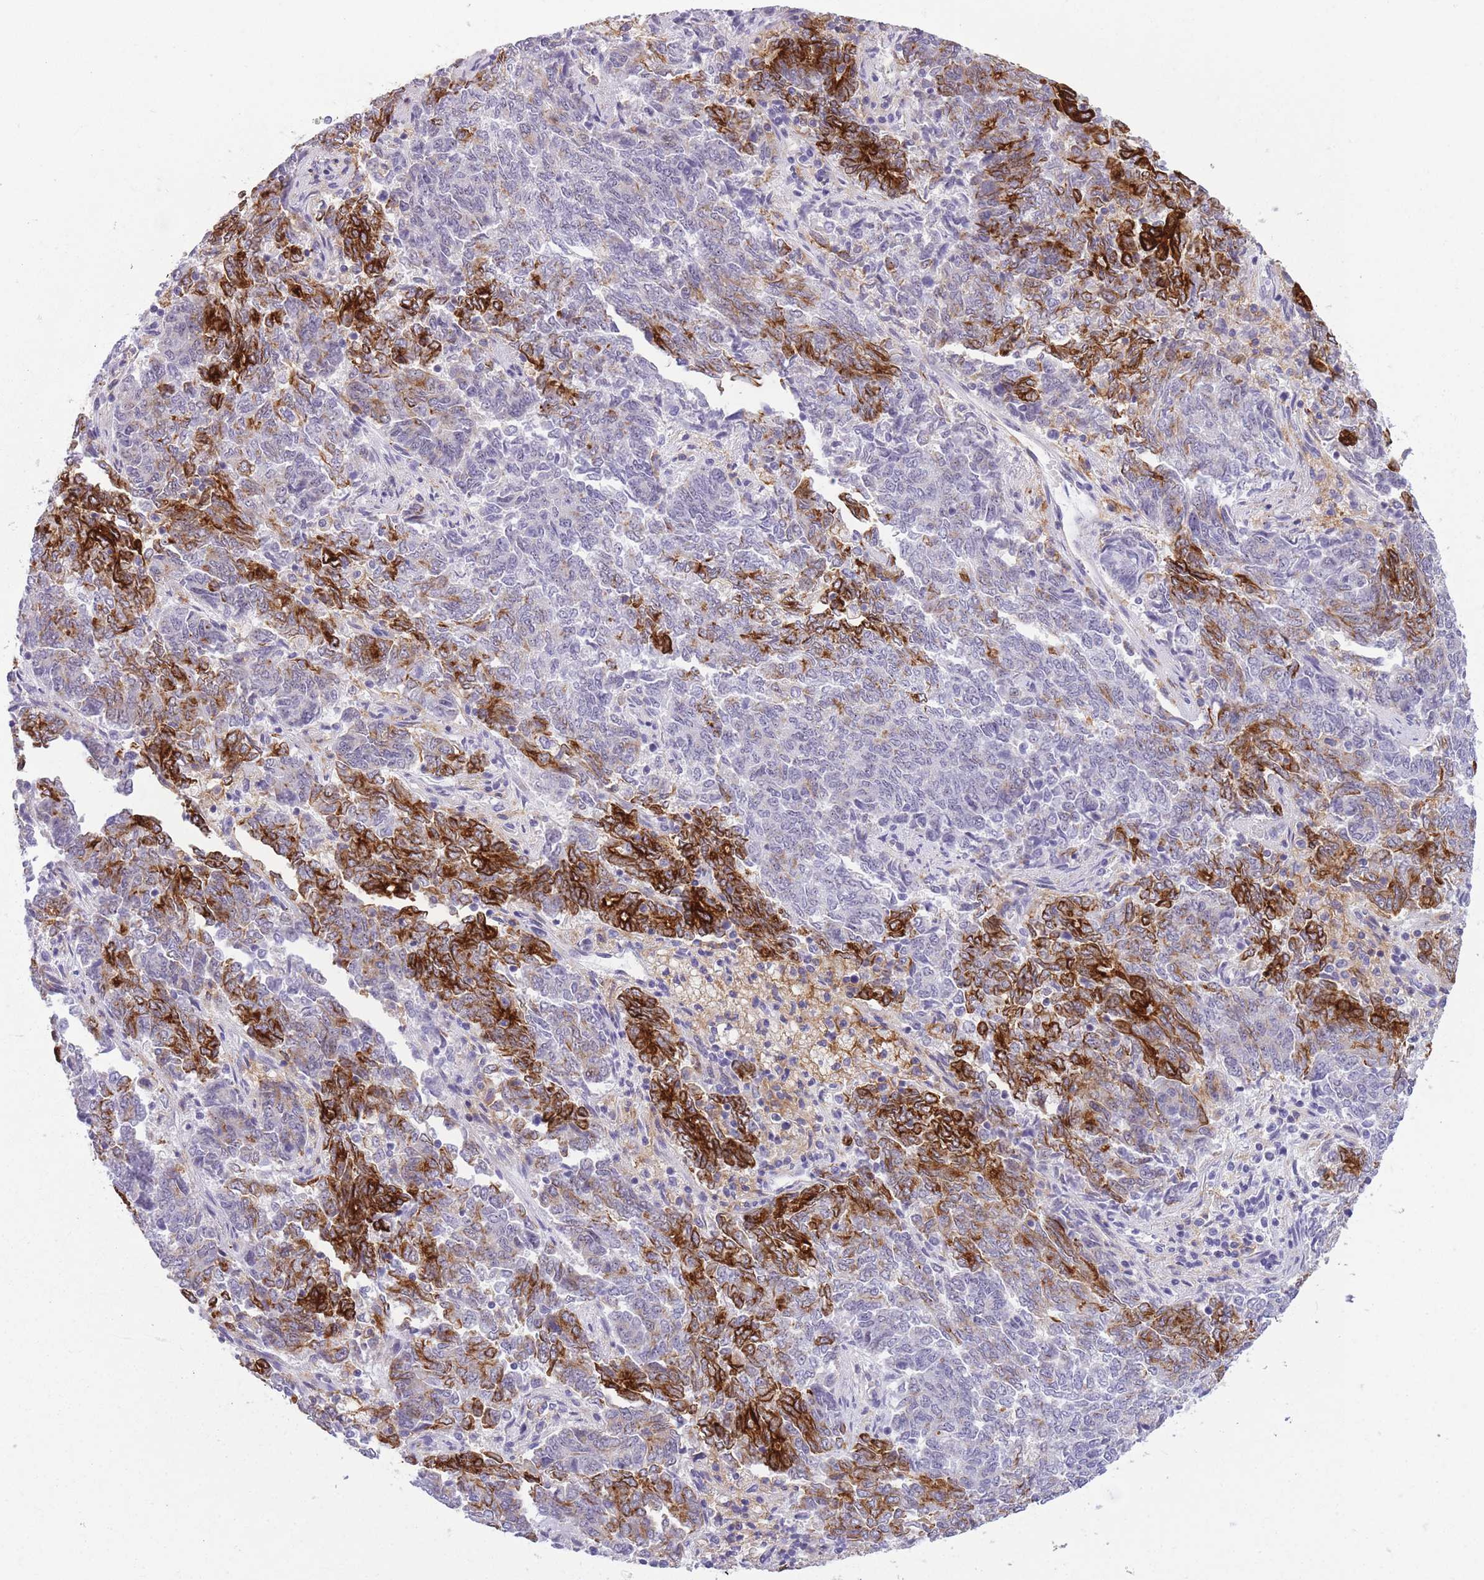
{"staining": {"intensity": "strong", "quantity": "25%-75%", "location": "cytoplasmic/membranous"}, "tissue": "endometrial cancer", "cell_type": "Tumor cells", "image_type": "cancer", "snomed": [{"axis": "morphology", "description": "Adenocarcinoma, NOS"}, {"axis": "topography", "description": "Endometrium"}], "caption": "Endometrial adenocarcinoma tissue reveals strong cytoplasmic/membranous expression in about 25%-75% of tumor cells, visualized by immunohistochemistry.", "gene": "RADX", "patient": {"sex": "female", "age": 80}}